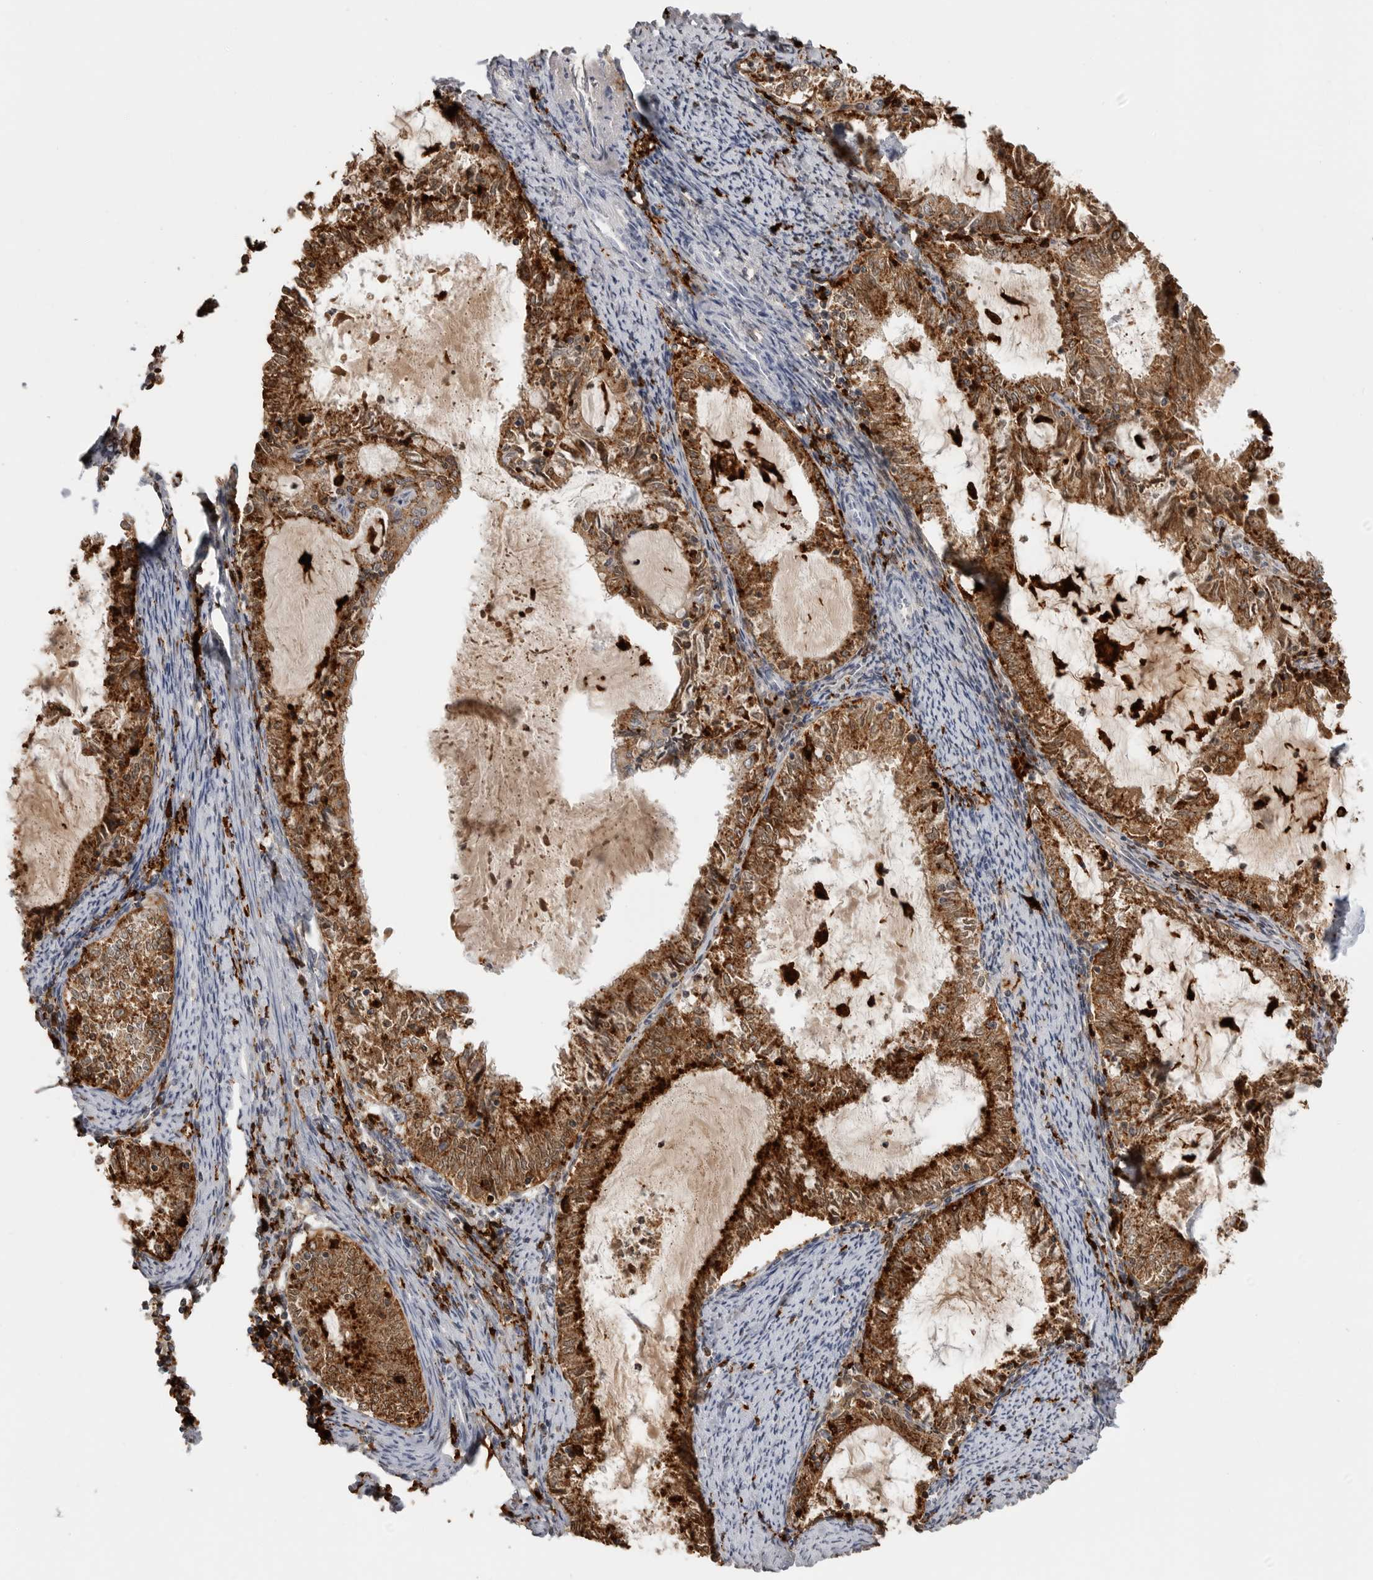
{"staining": {"intensity": "strong", "quantity": ">75%", "location": "cytoplasmic/membranous"}, "tissue": "endometrial cancer", "cell_type": "Tumor cells", "image_type": "cancer", "snomed": [{"axis": "morphology", "description": "Adenocarcinoma, NOS"}, {"axis": "topography", "description": "Endometrium"}], "caption": "Endometrial cancer (adenocarcinoma) was stained to show a protein in brown. There is high levels of strong cytoplasmic/membranous positivity in about >75% of tumor cells. The staining is performed using DAB brown chromogen to label protein expression. The nuclei are counter-stained blue using hematoxylin.", "gene": "IFI30", "patient": {"sex": "female", "age": 57}}